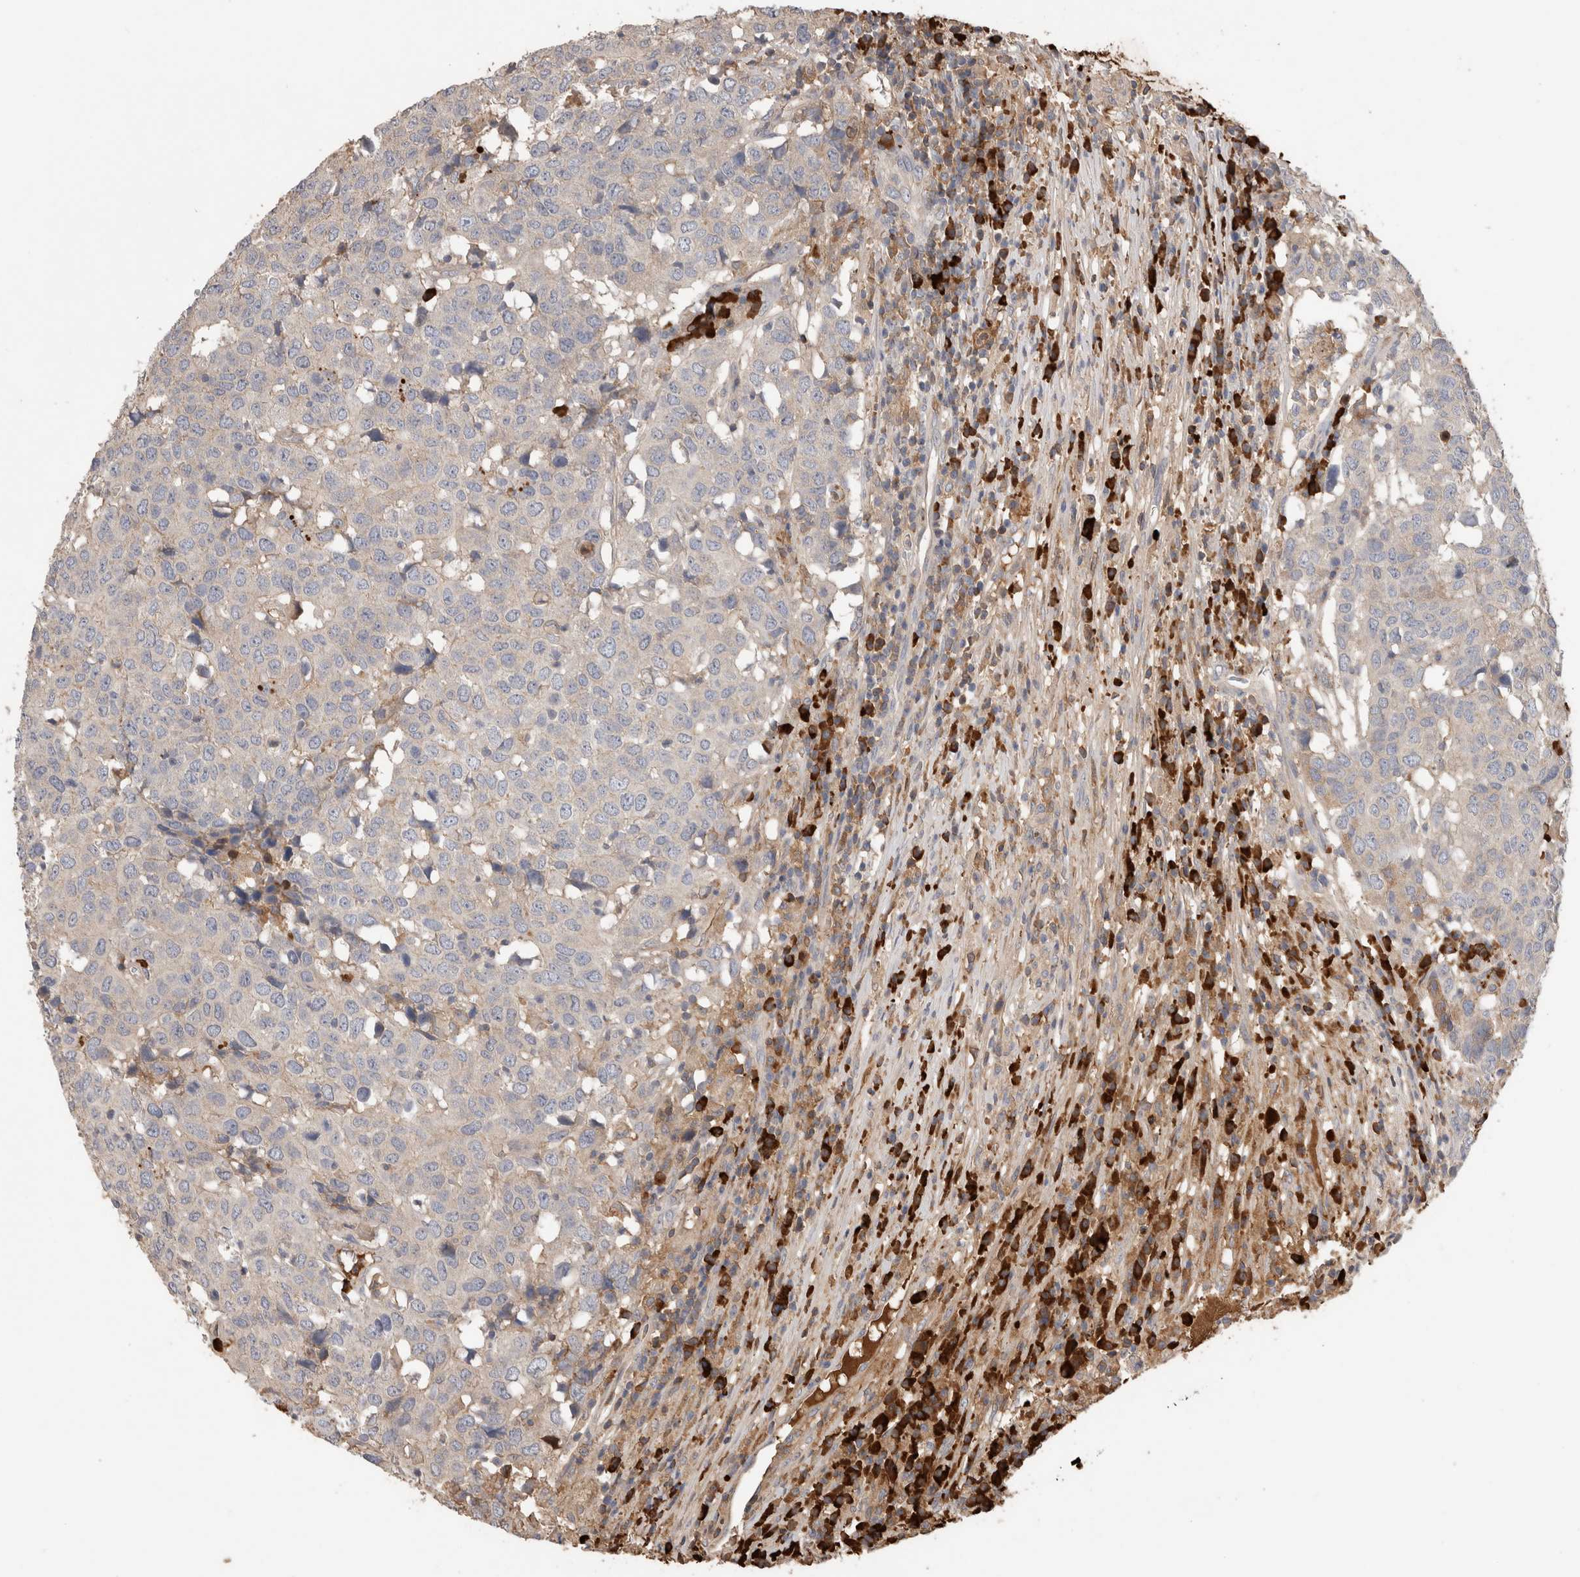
{"staining": {"intensity": "weak", "quantity": "<25%", "location": "cytoplasmic/membranous"}, "tissue": "head and neck cancer", "cell_type": "Tumor cells", "image_type": "cancer", "snomed": [{"axis": "morphology", "description": "Squamous cell carcinoma, NOS"}, {"axis": "topography", "description": "Head-Neck"}], "caption": "Tumor cells show no significant protein positivity in squamous cell carcinoma (head and neck).", "gene": "PPP3CC", "patient": {"sex": "male", "age": 66}}